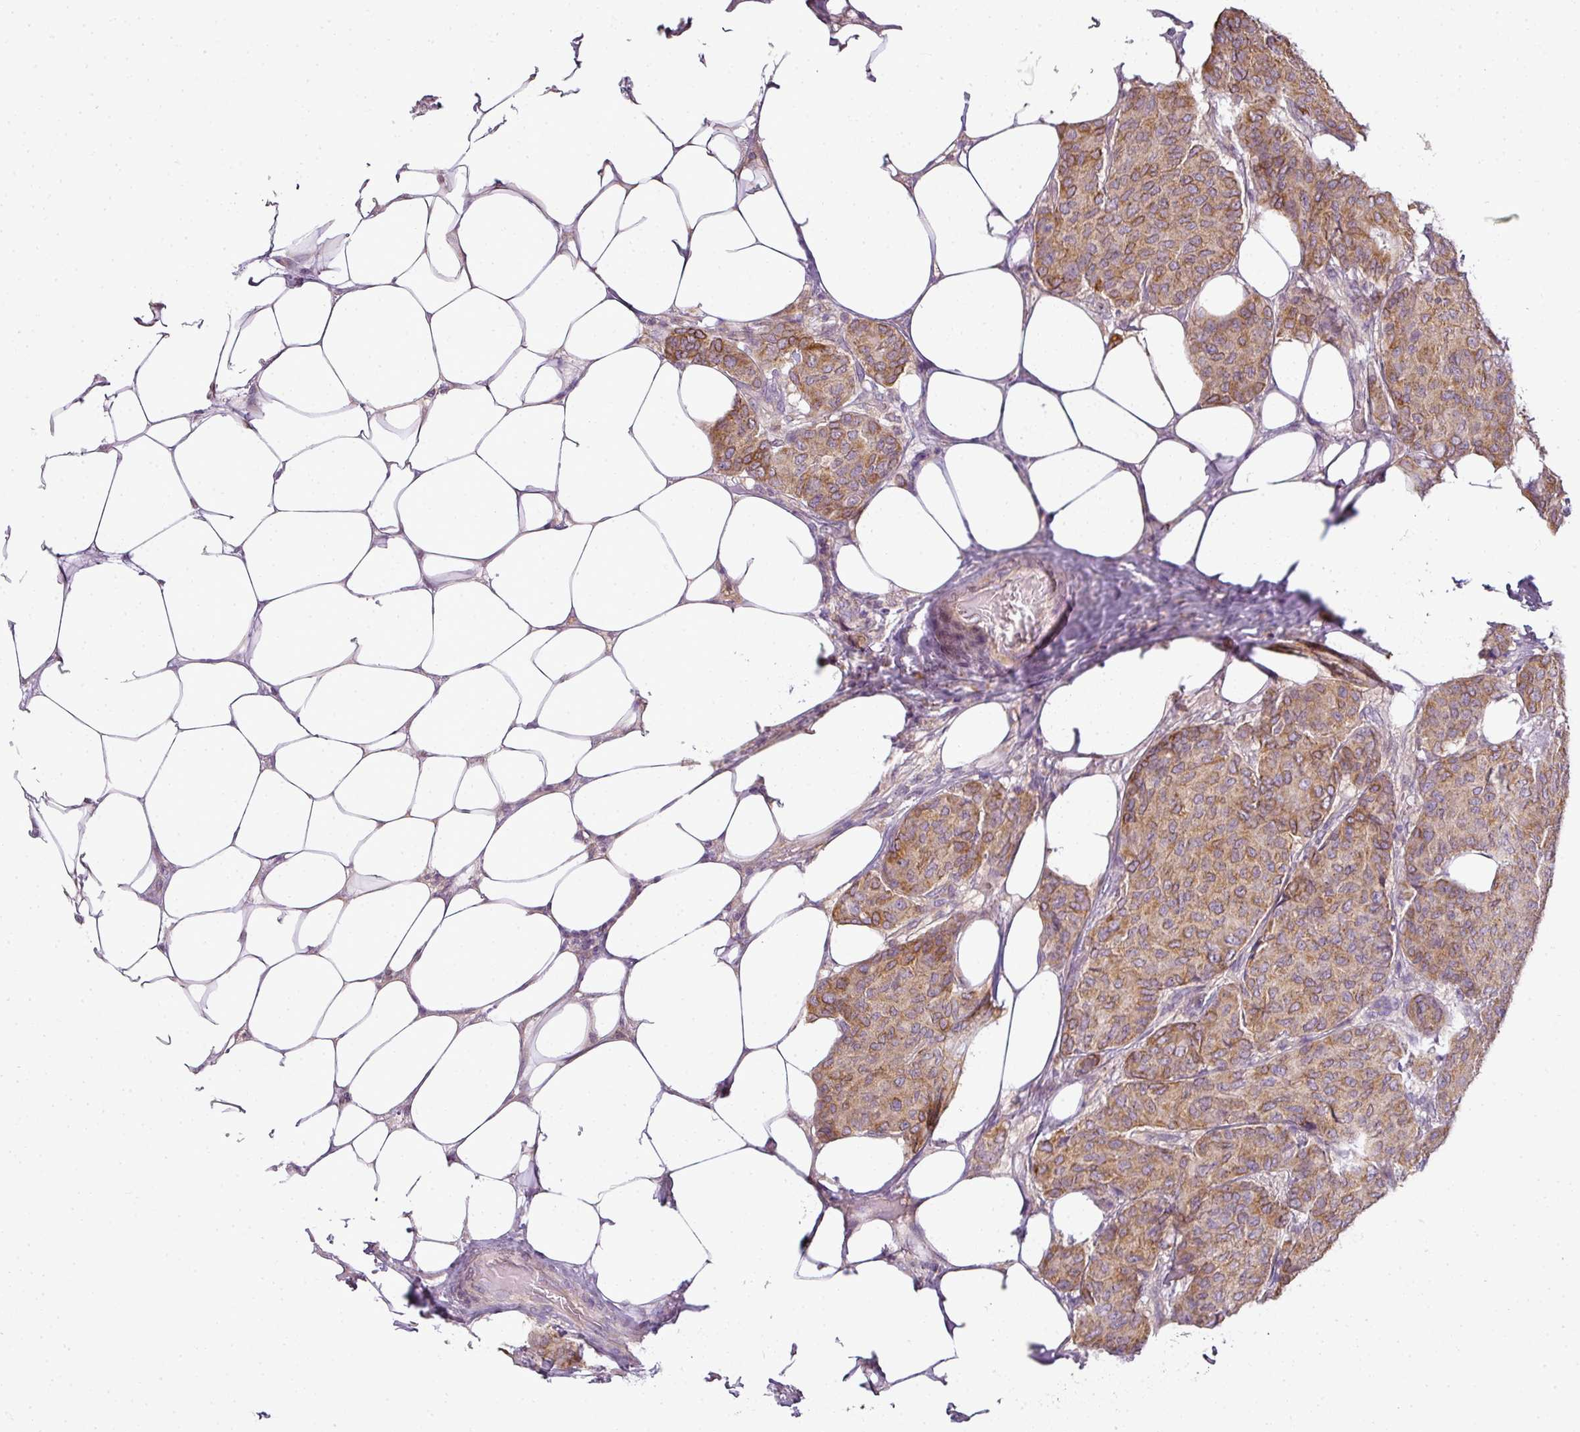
{"staining": {"intensity": "moderate", "quantity": ">75%", "location": "cytoplasmic/membranous"}, "tissue": "breast cancer", "cell_type": "Tumor cells", "image_type": "cancer", "snomed": [{"axis": "morphology", "description": "Duct carcinoma"}, {"axis": "topography", "description": "Breast"}], "caption": "A high-resolution micrograph shows immunohistochemistry (IHC) staining of breast intraductal carcinoma, which reveals moderate cytoplasmic/membranous expression in approximately >75% of tumor cells.", "gene": "LY75", "patient": {"sex": "female", "age": 75}}